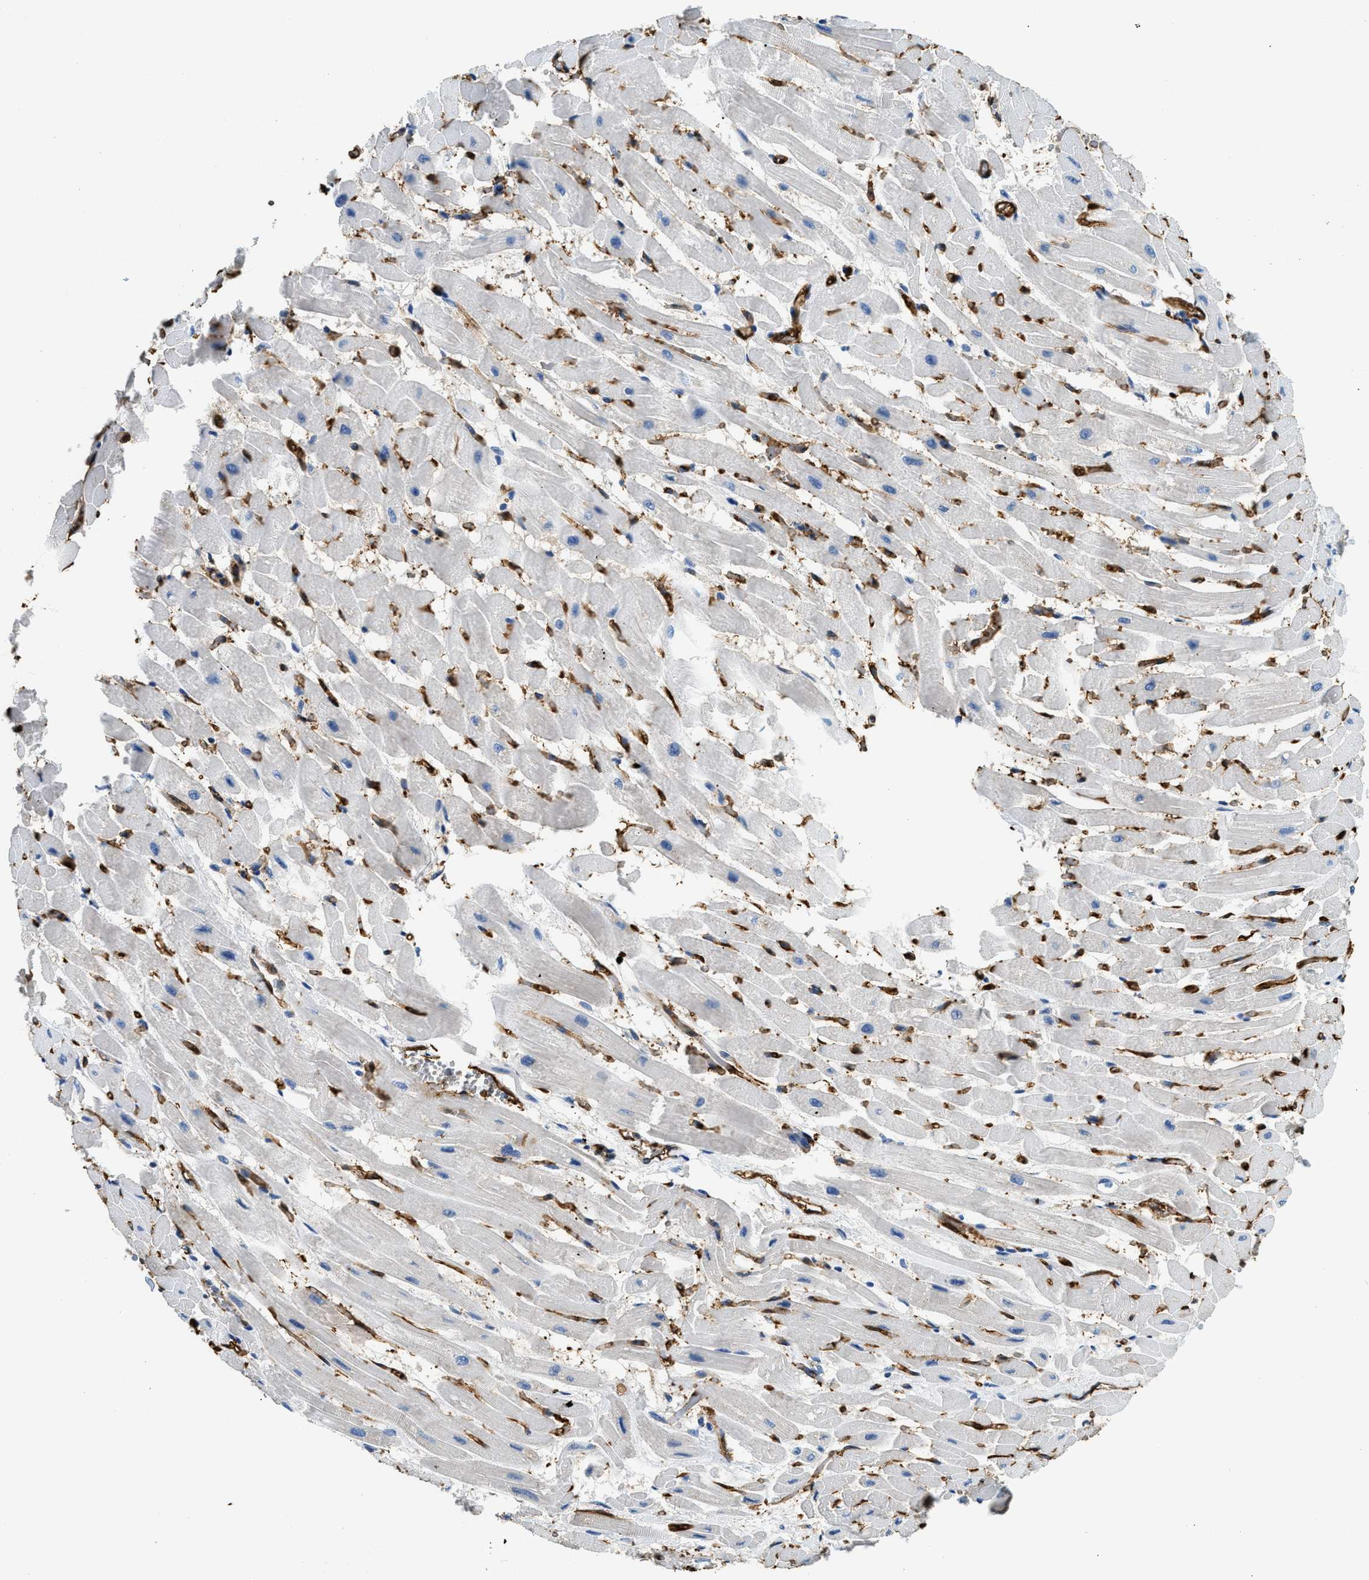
{"staining": {"intensity": "negative", "quantity": "none", "location": "none"}, "tissue": "heart muscle", "cell_type": "Cardiomyocytes", "image_type": "normal", "snomed": [{"axis": "morphology", "description": "Normal tissue, NOS"}, {"axis": "topography", "description": "Heart"}], "caption": "The histopathology image shows no staining of cardiomyocytes in normal heart muscle. (DAB (3,3'-diaminobenzidine) immunohistochemistry with hematoxylin counter stain).", "gene": "ANXA3", "patient": {"sex": "male", "age": 45}}